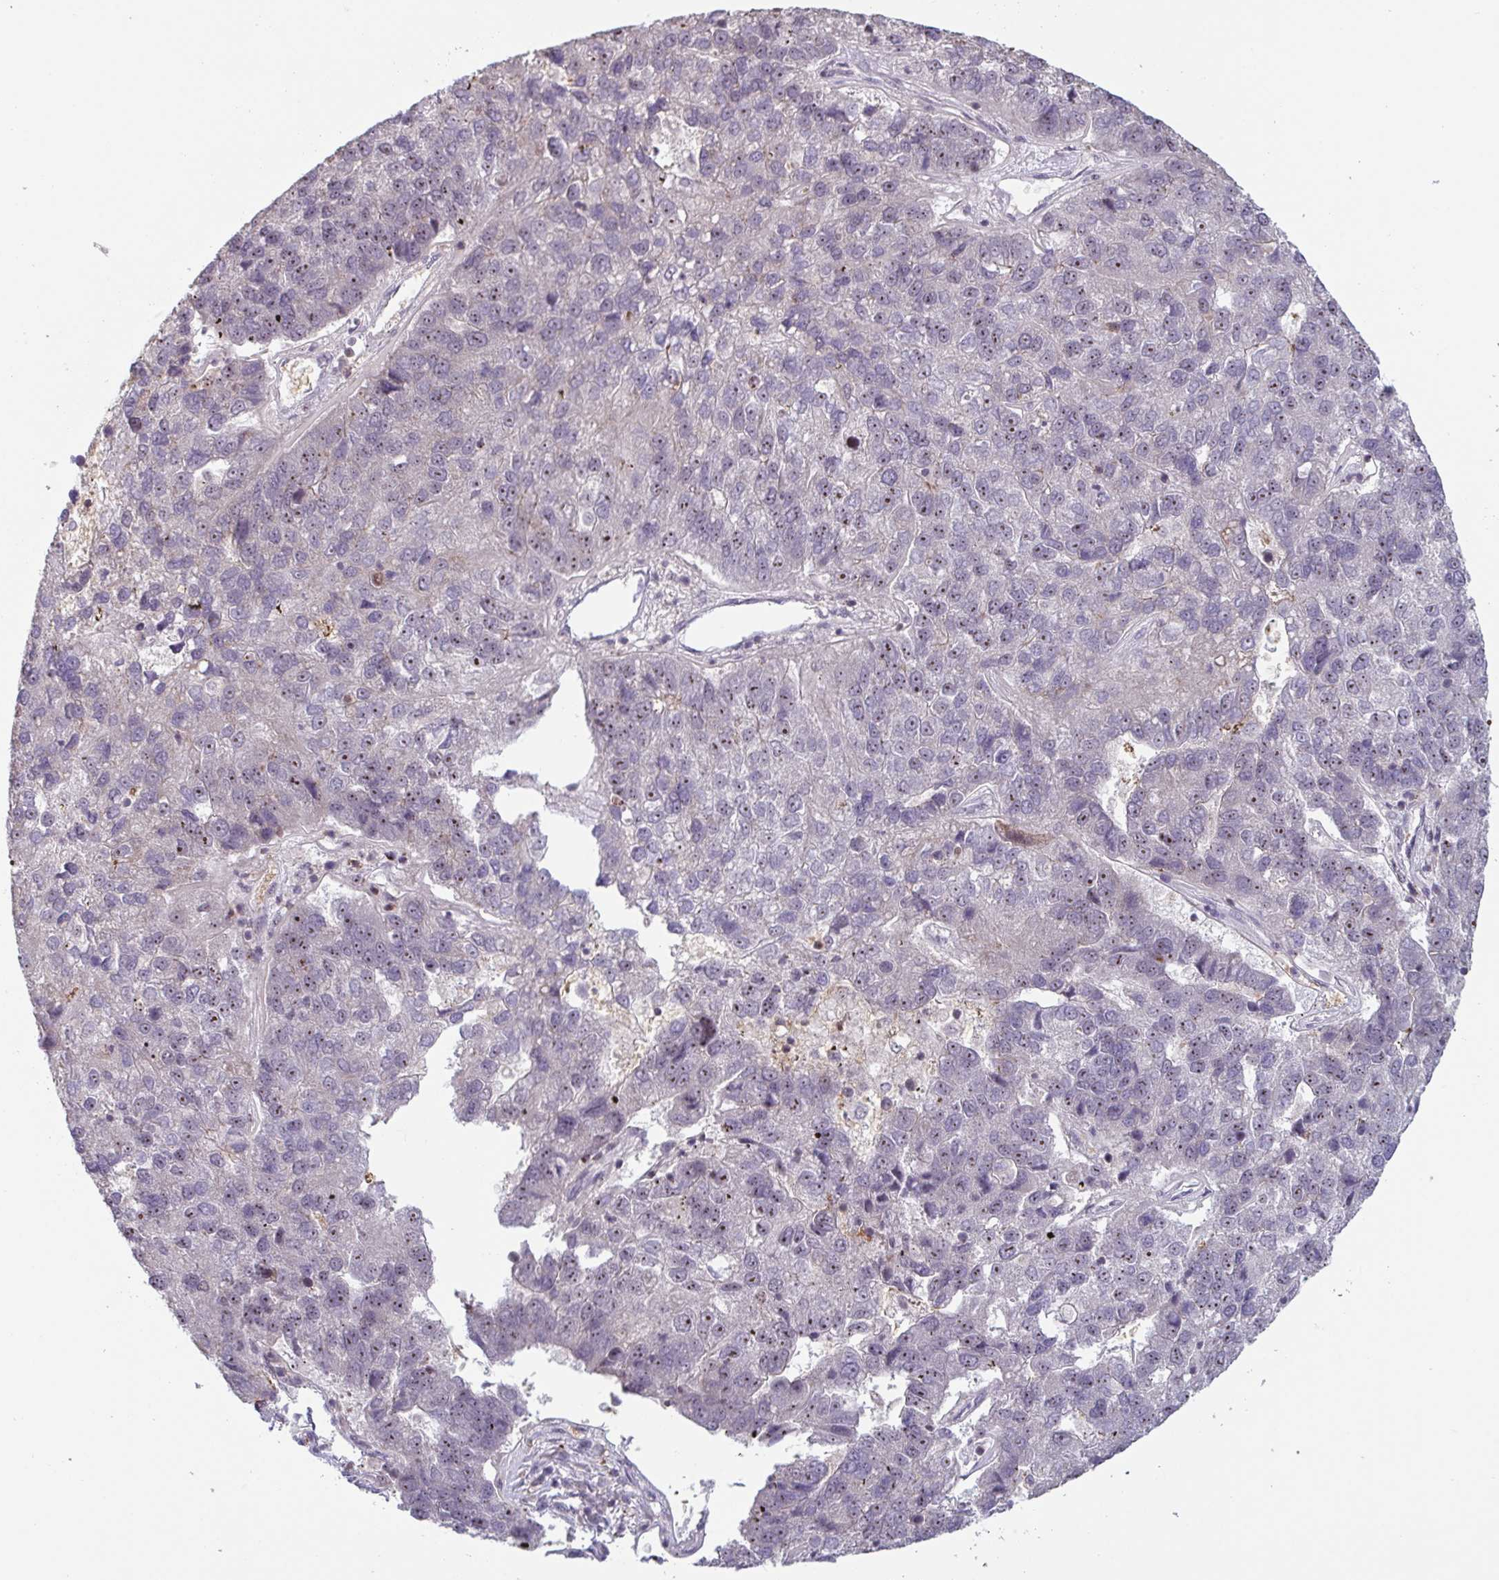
{"staining": {"intensity": "negative", "quantity": "none", "location": "none"}, "tissue": "pancreatic cancer", "cell_type": "Tumor cells", "image_type": "cancer", "snomed": [{"axis": "morphology", "description": "Adenocarcinoma, NOS"}, {"axis": "topography", "description": "Pancreas"}], "caption": "Histopathology image shows no protein staining in tumor cells of pancreatic cancer tissue.", "gene": "NLRP13", "patient": {"sex": "female", "age": 61}}